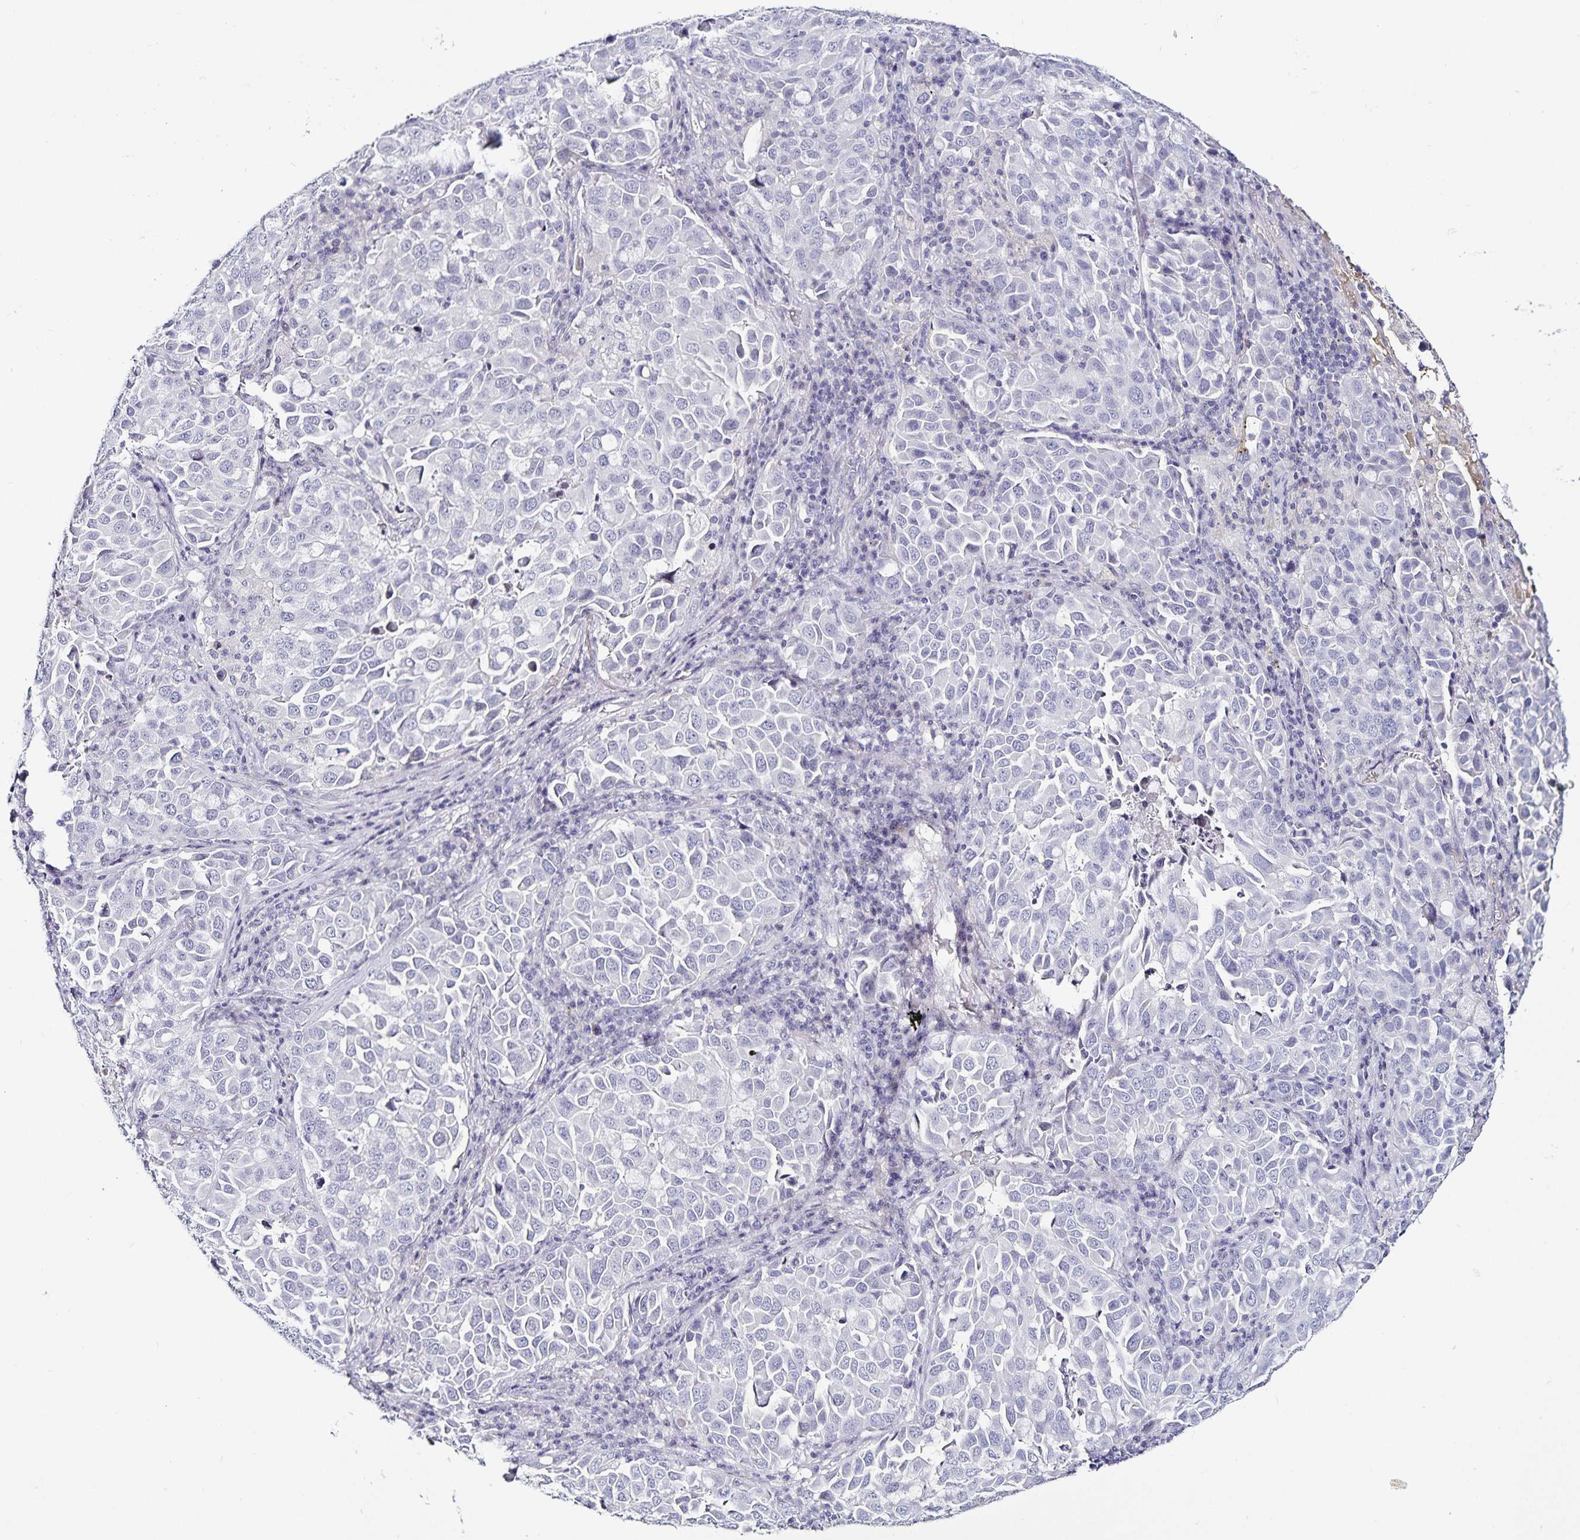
{"staining": {"intensity": "negative", "quantity": "none", "location": "none"}, "tissue": "lung cancer", "cell_type": "Tumor cells", "image_type": "cancer", "snomed": [{"axis": "morphology", "description": "Adenocarcinoma, NOS"}, {"axis": "morphology", "description": "Adenocarcinoma, metastatic, NOS"}, {"axis": "topography", "description": "Lymph node"}, {"axis": "topography", "description": "Lung"}], "caption": "Protein analysis of lung adenocarcinoma reveals no significant staining in tumor cells.", "gene": "TTR", "patient": {"sex": "female", "age": 65}}